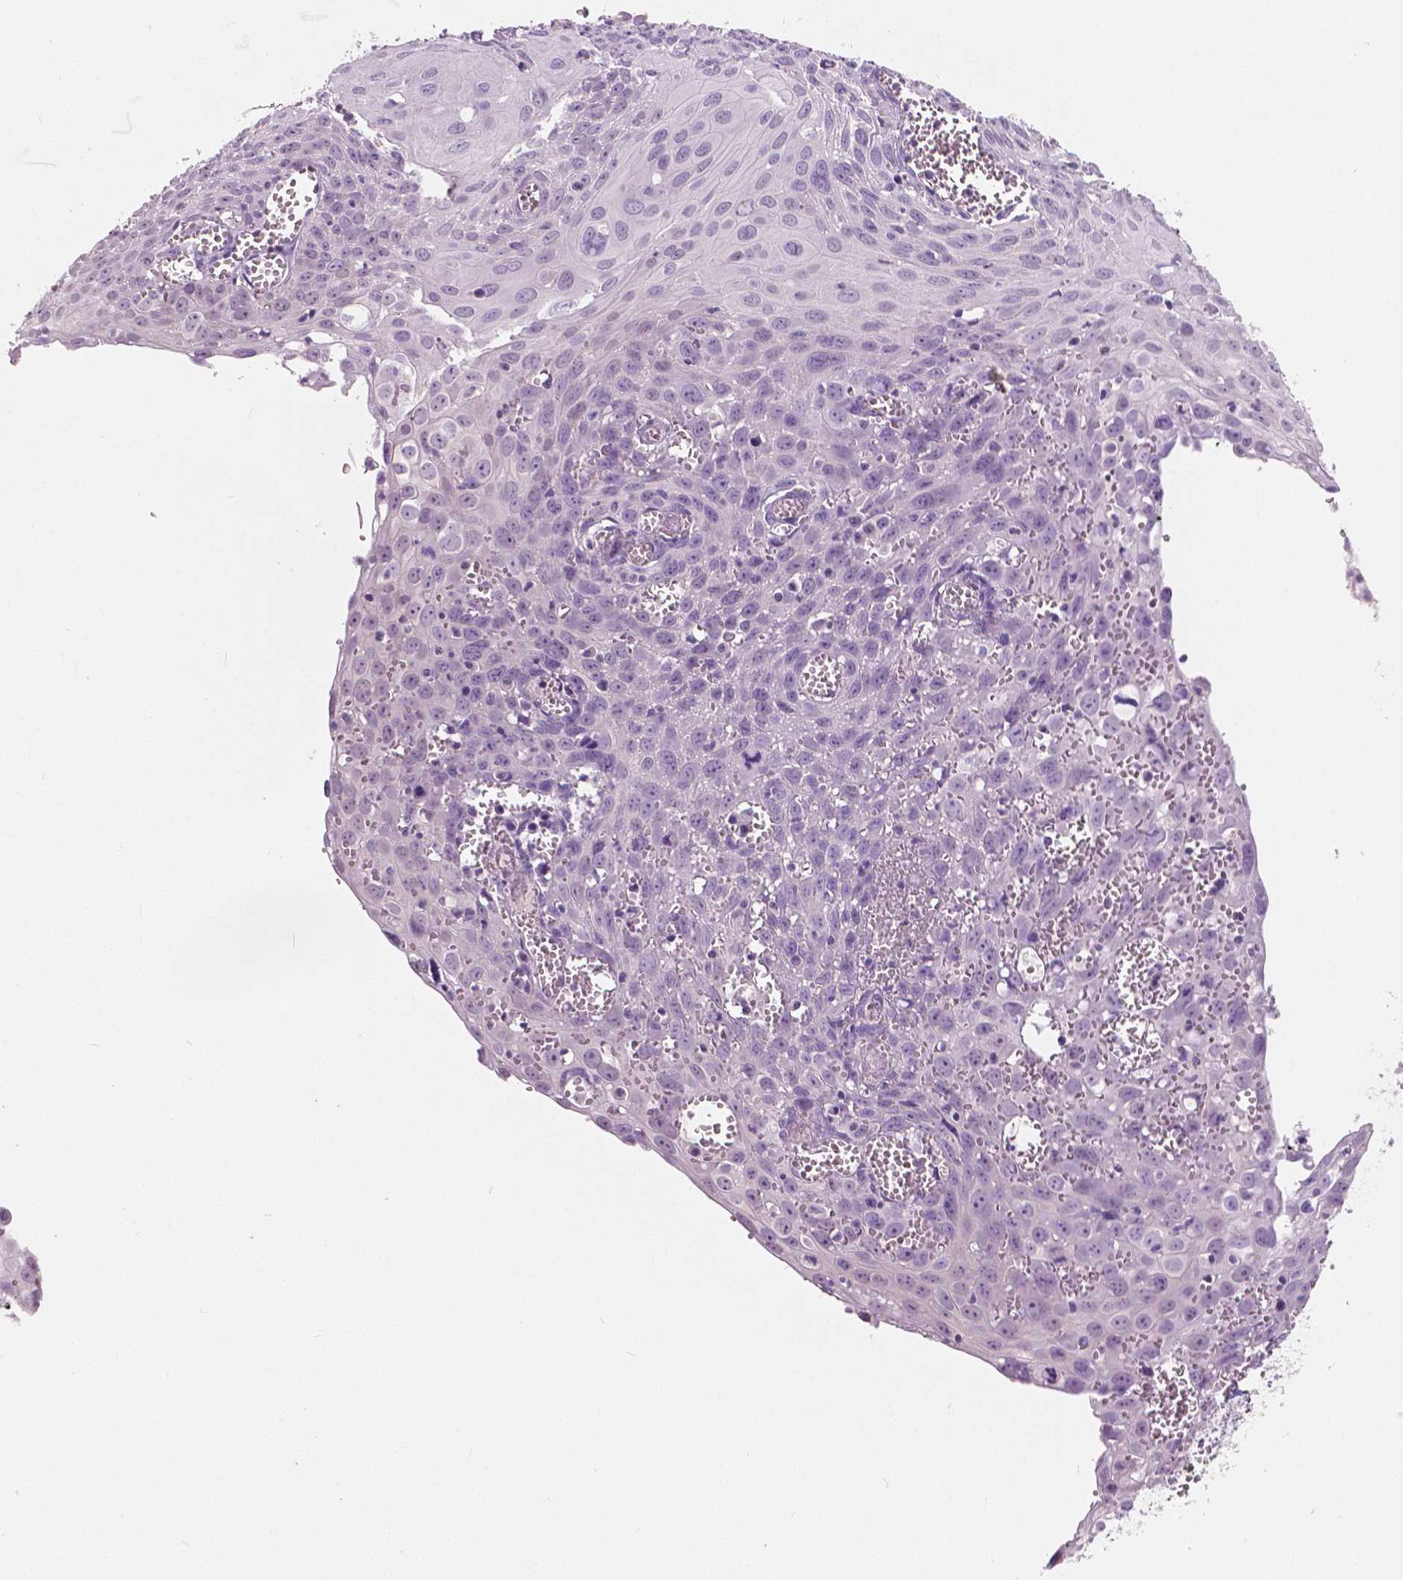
{"staining": {"intensity": "negative", "quantity": "none", "location": "none"}, "tissue": "cervical cancer", "cell_type": "Tumor cells", "image_type": "cancer", "snomed": [{"axis": "morphology", "description": "Squamous cell carcinoma, NOS"}, {"axis": "topography", "description": "Cervix"}], "caption": "Immunohistochemistry image of neoplastic tissue: cervical squamous cell carcinoma stained with DAB exhibits no significant protein positivity in tumor cells.", "gene": "TKFC", "patient": {"sex": "female", "age": 38}}